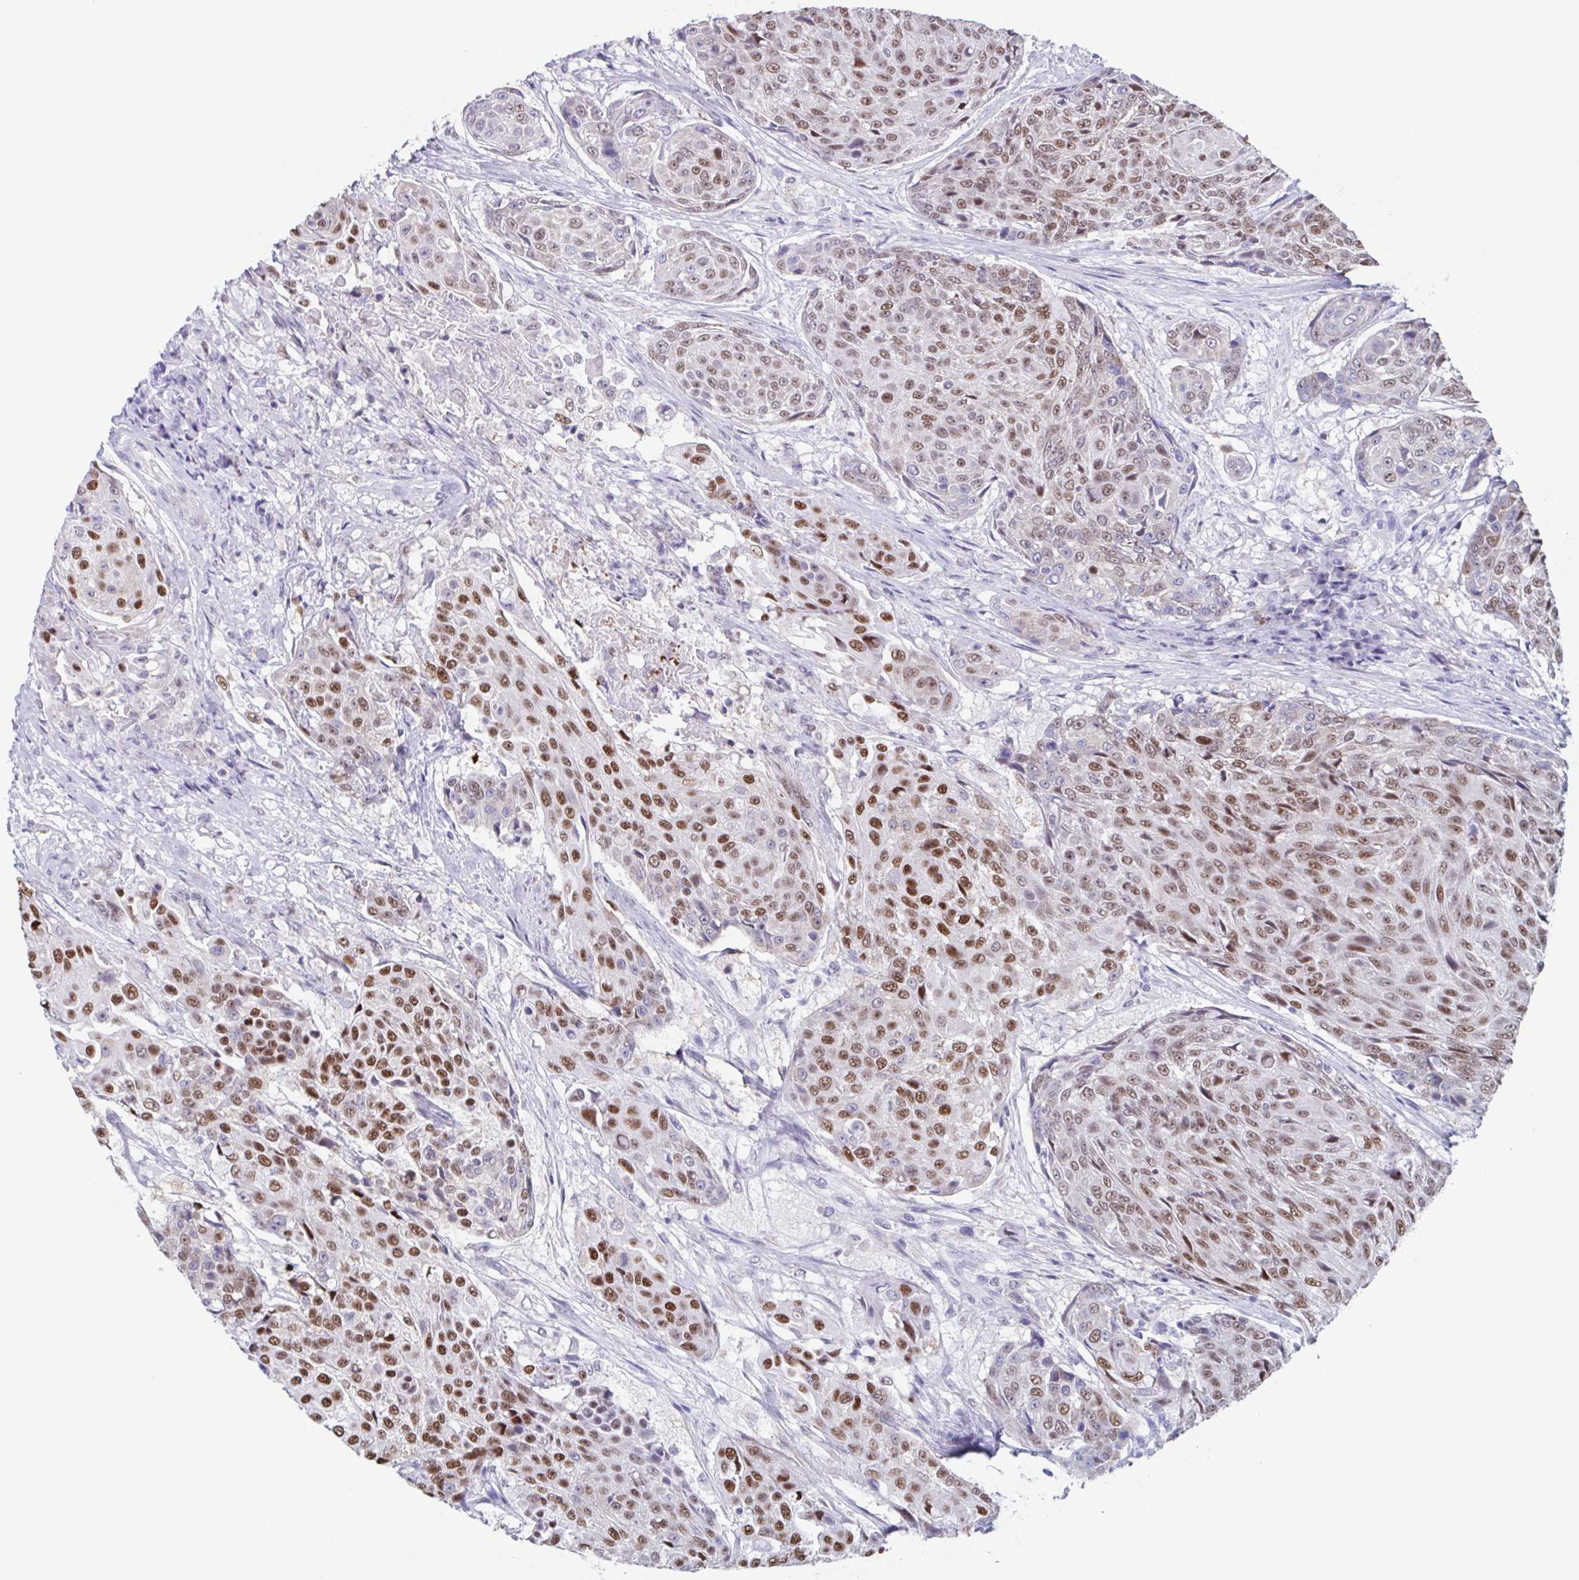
{"staining": {"intensity": "moderate", "quantity": ">75%", "location": "nuclear"}, "tissue": "urothelial cancer", "cell_type": "Tumor cells", "image_type": "cancer", "snomed": [{"axis": "morphology", "description": "Urothelial carcinoma, High grade"}, {"axis": "topography", "description": "Urinary bladder"}], "caption": "A medium amount of moderate nuclear expression is identified in approximately >75% of tumor cells in urothelial carcinoma (high-grade) tissue.", "gene": "PBOV1", "patient": {"sex": "female", "age": 63}}